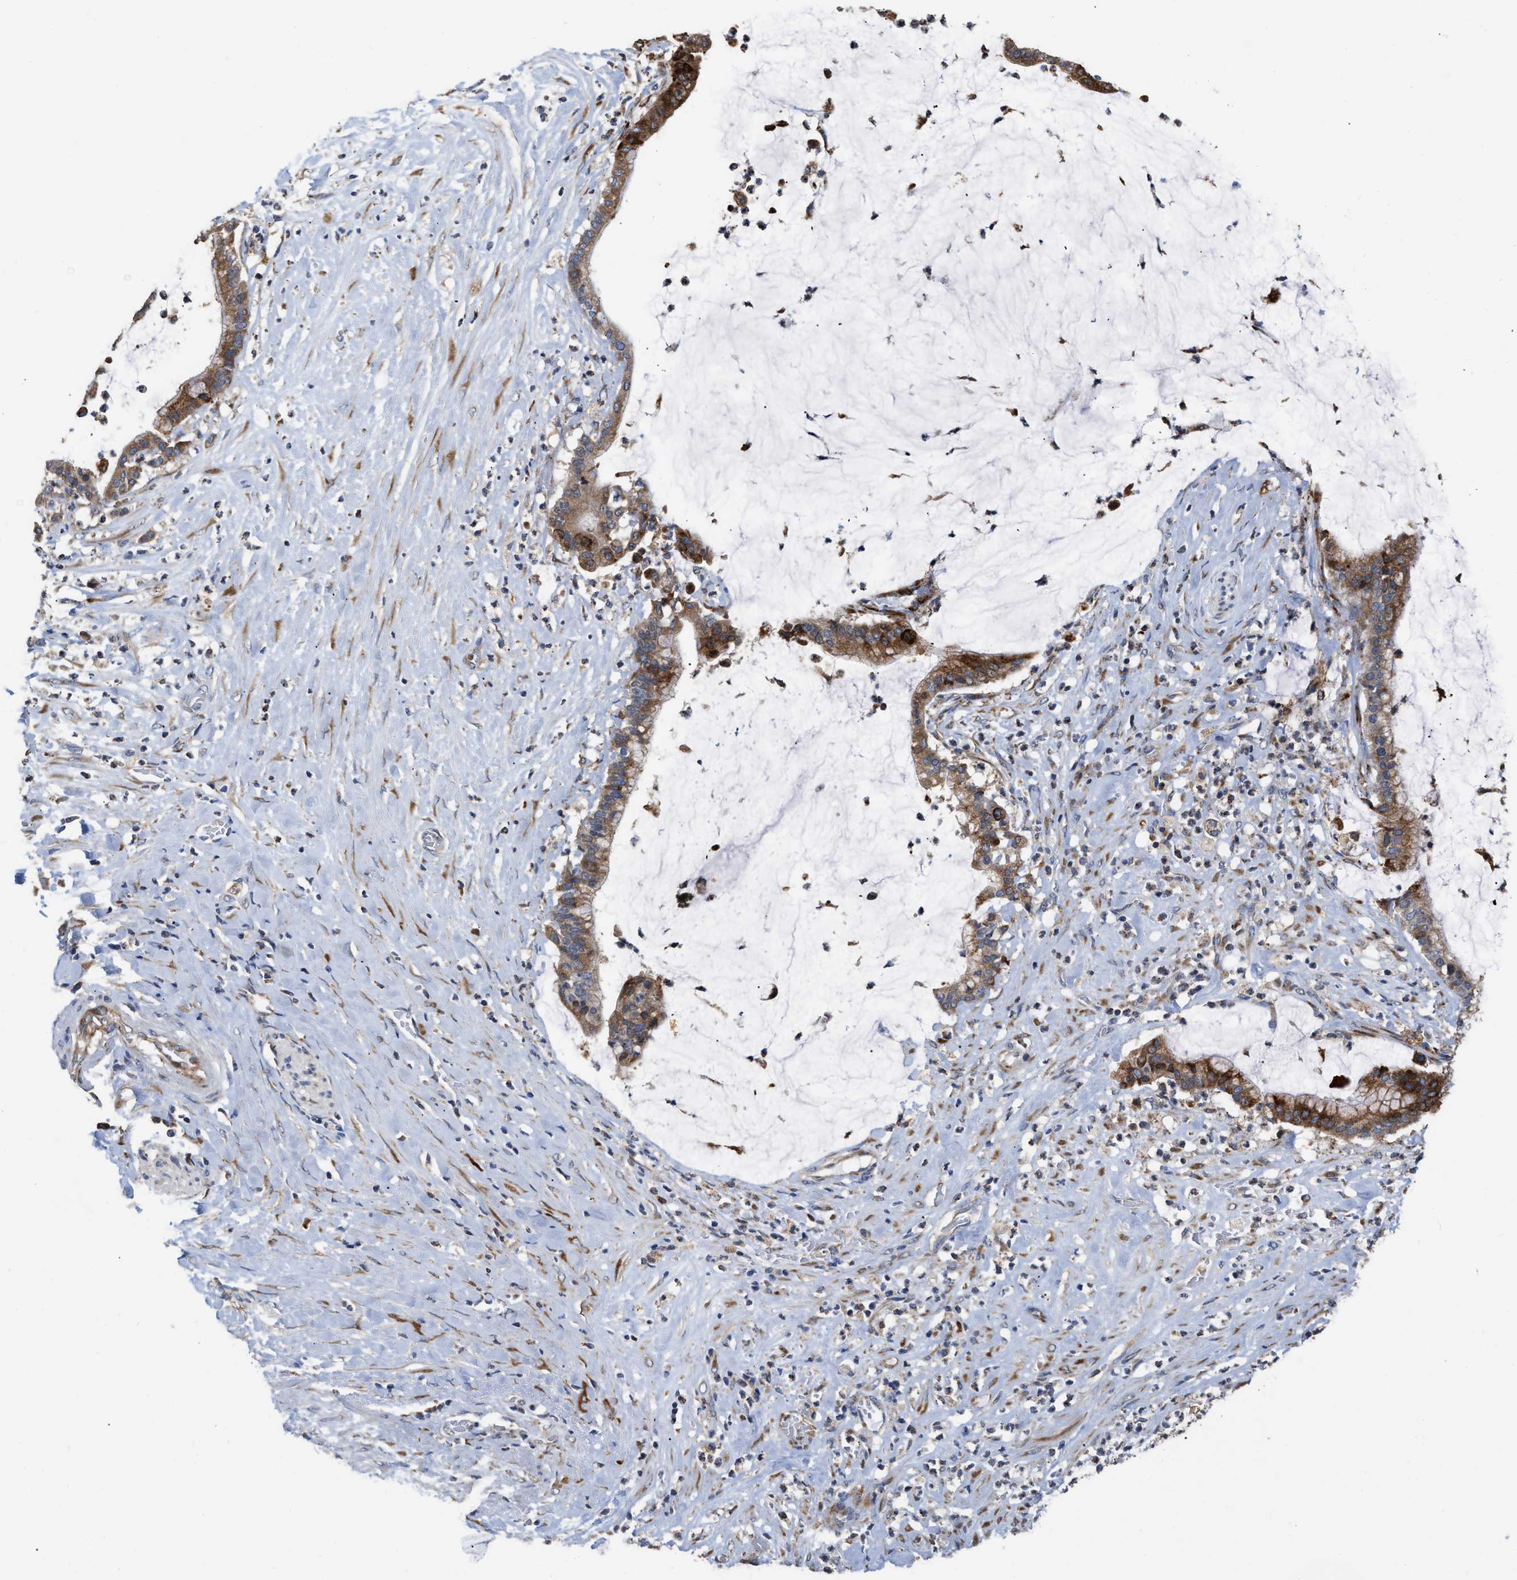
{"staining": {"intensity": "moderate", "quantity": ">75%", "location": "cytoplasmic/membranous"}, "tissue": "pancreatic cancer", "cell_type": "Tumor cells", "image_type": "cancer", "snomed": [{"axis": "morphology", "description": "Adenocarcinoma, NOS"}, {"axis": "topography", "description": "Pancreas"}], "caption": "A high-resolution histopathology image shows immunohistochemistry staining of pancreatic cancer, which exhibits moderate cytoplasmic/membranous expression in about >75% of tumor cells. (brown staining indicates protein expression, while blue staining denotes nuclei).", "gene": "AK2", "patient": {"sex": "male", "age": 41}}